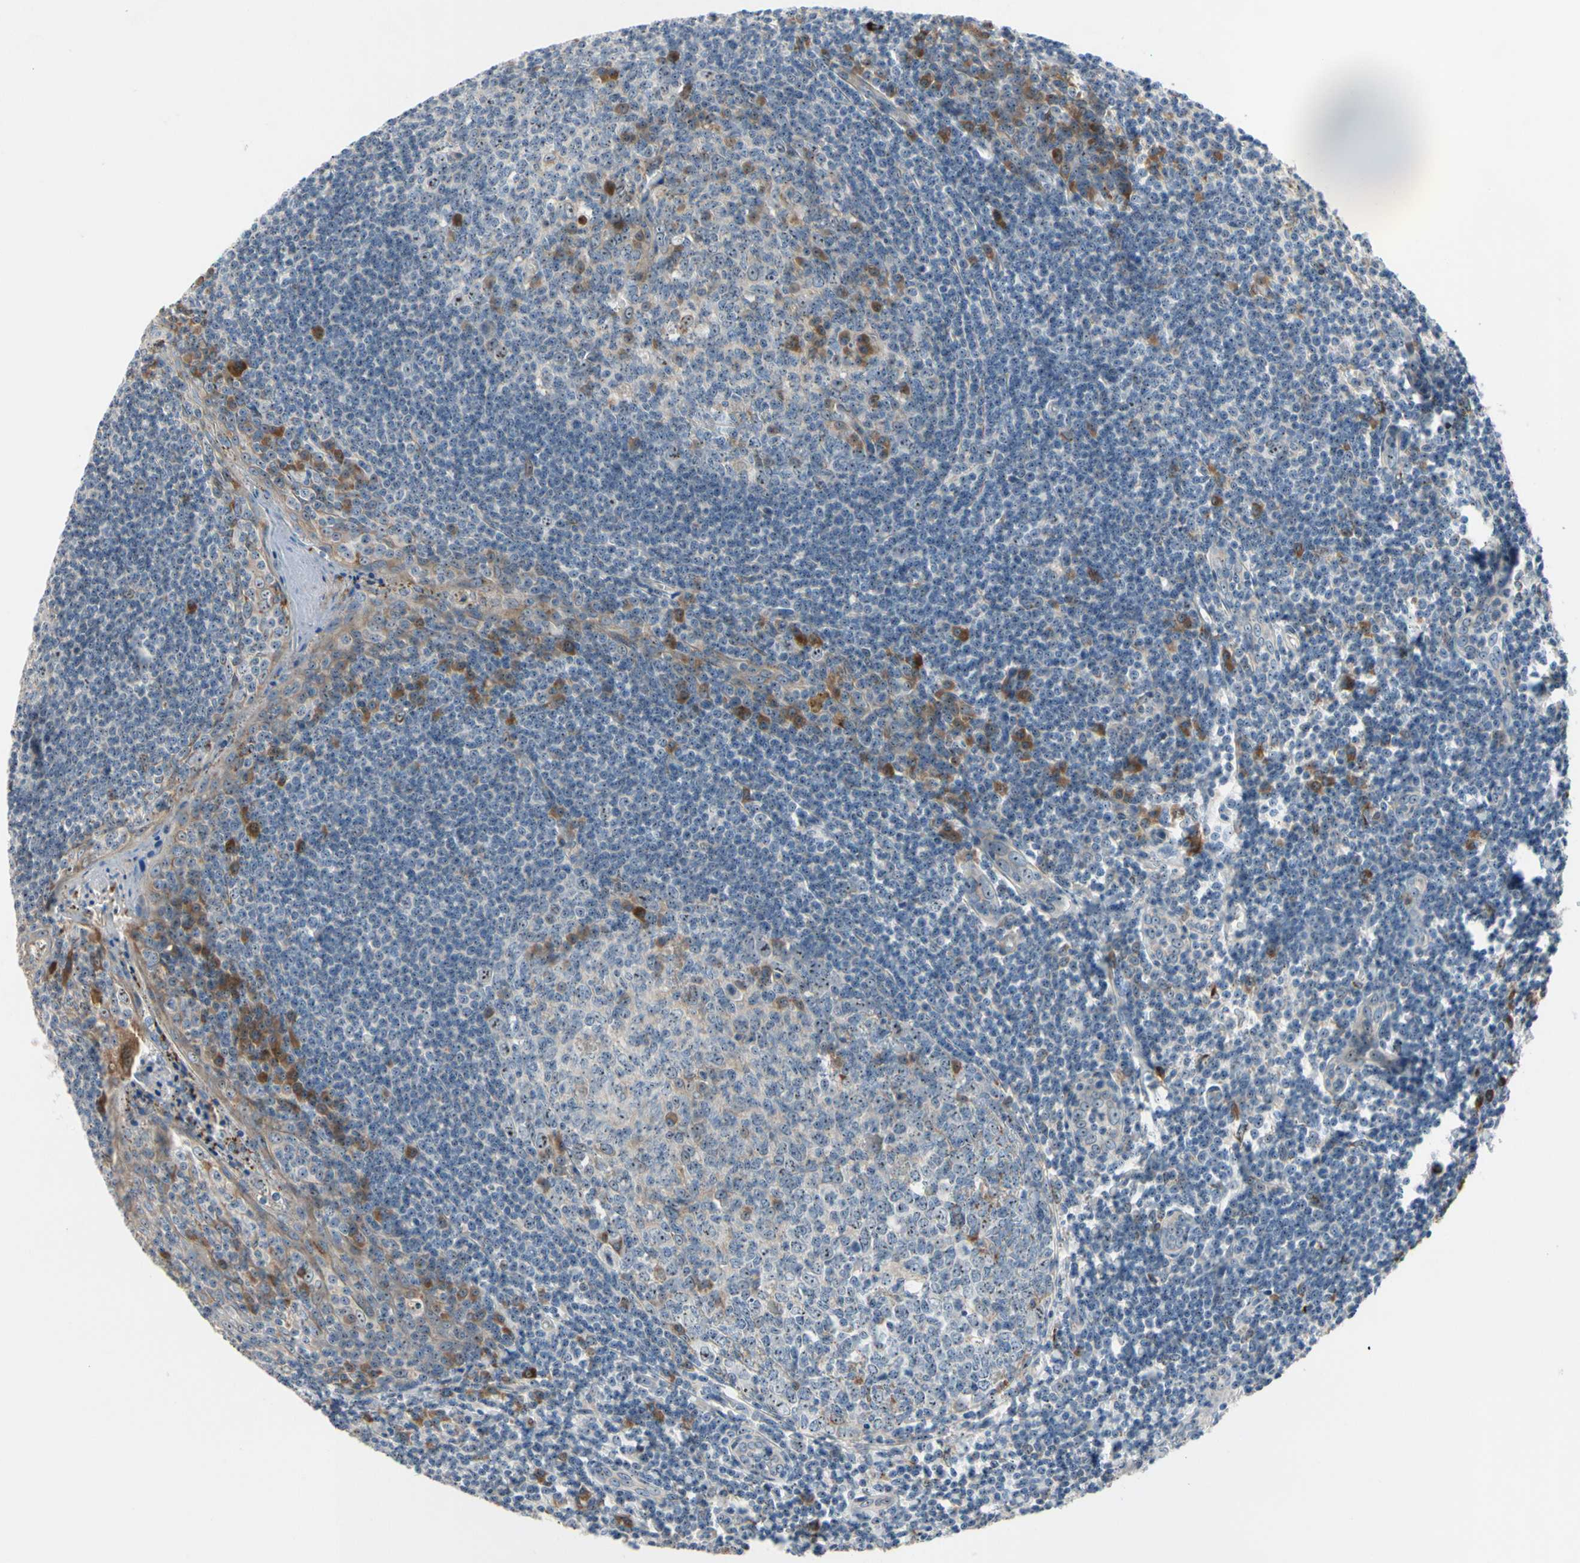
{"staining": {"intensity": "weak", "quantity": "<25%", "location": "cytoplasmic/membranous"}, "tissue": "tonsil", "cell_type": "Germinal center cells", "image_type": "normal", "snomed": [{"axis": "morphology", "description": "Normal tissue, NOS"}, {"axis": "topography", "description": "Tonsil"}], "caption": "Immunohistochemical staining of unremarkable human tonsil demonstrates no significant expression in germinal center cells. Brightfield microscopy of immunohistochemistry stained with DAB (brown) and hematoxylin (blue), captured at high magnification.", "gene": "TMED7", "patient": {"sex": "male", "age": 31}}